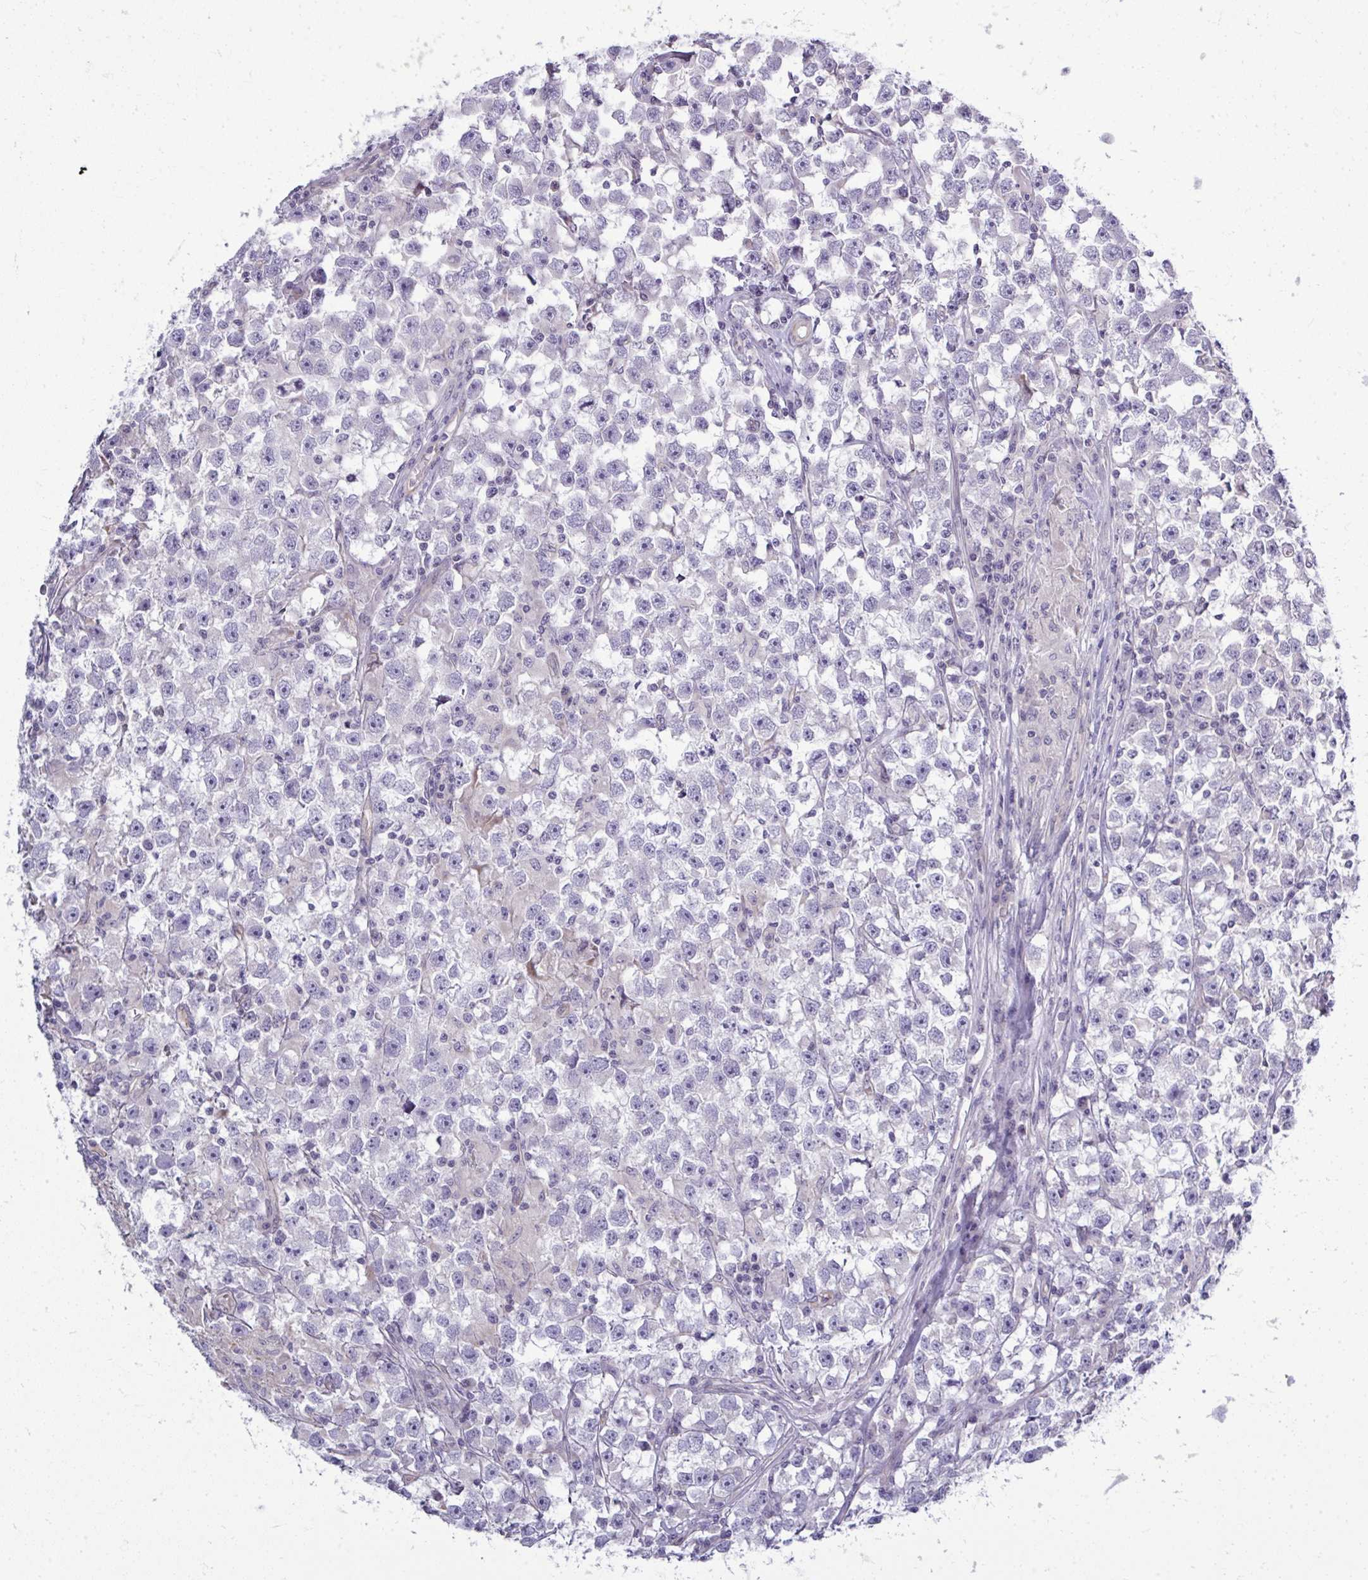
{"staining": {"intensity": "negative", "quantity": "none", "location": "none"}, "tissue": "testis cancer", "cell_type": "Tumor cells", "image_type": "cancer", "snomed": [{"axis": "morphology", "description": "Seminoma, NOS"}, {"axis": "topography", "description": "Testis"}], "caption": "Immunohistochemistry (IHC) photomicrograph of testis cancer (seminoma) stained for a protein (brown), which reveals no positivity in tumor cells.", "gene": "FUT10", "patient": {"sex": "male", "age": 33}}